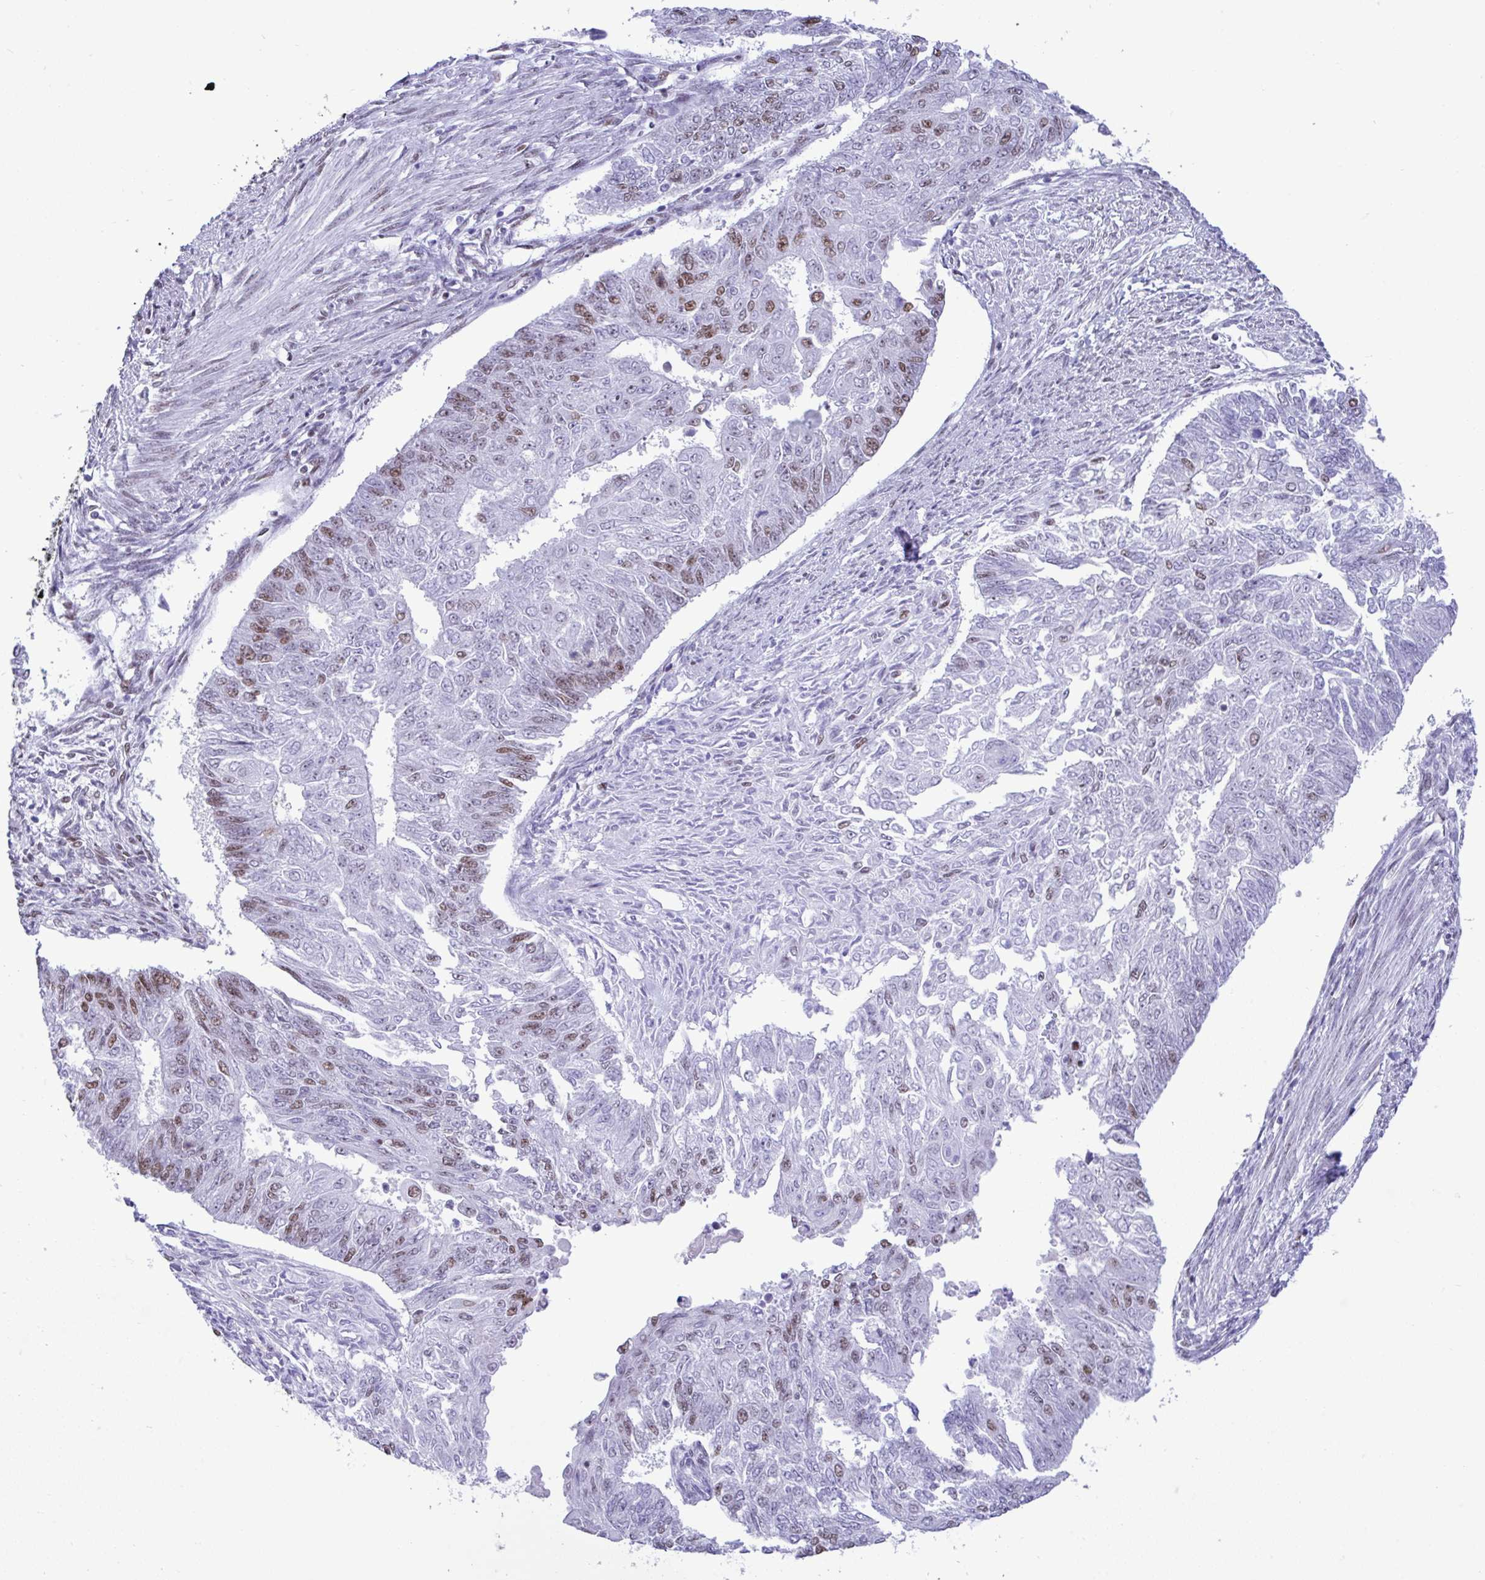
{"staining": {"intensity": "moderate", "quantity": "<25%", "location": "nuclear"}, "tissue": "endometrial cancer", "cell_type": "Tumor cells", "image_type": "cancer", "snomed": [{"axis": "morphology", "description": "Adenocarcinoma, NOS"}, {"axis": "topography", "description": "Endometrium"}], "caption": "Protein expression analysis of human endometrial cancer (adenocarcinoma) reveals moderate nuclear positivity in about <25% of tumor cells.", "gene": "DDX52", "patient": {"sex": "female", "age": 32}}